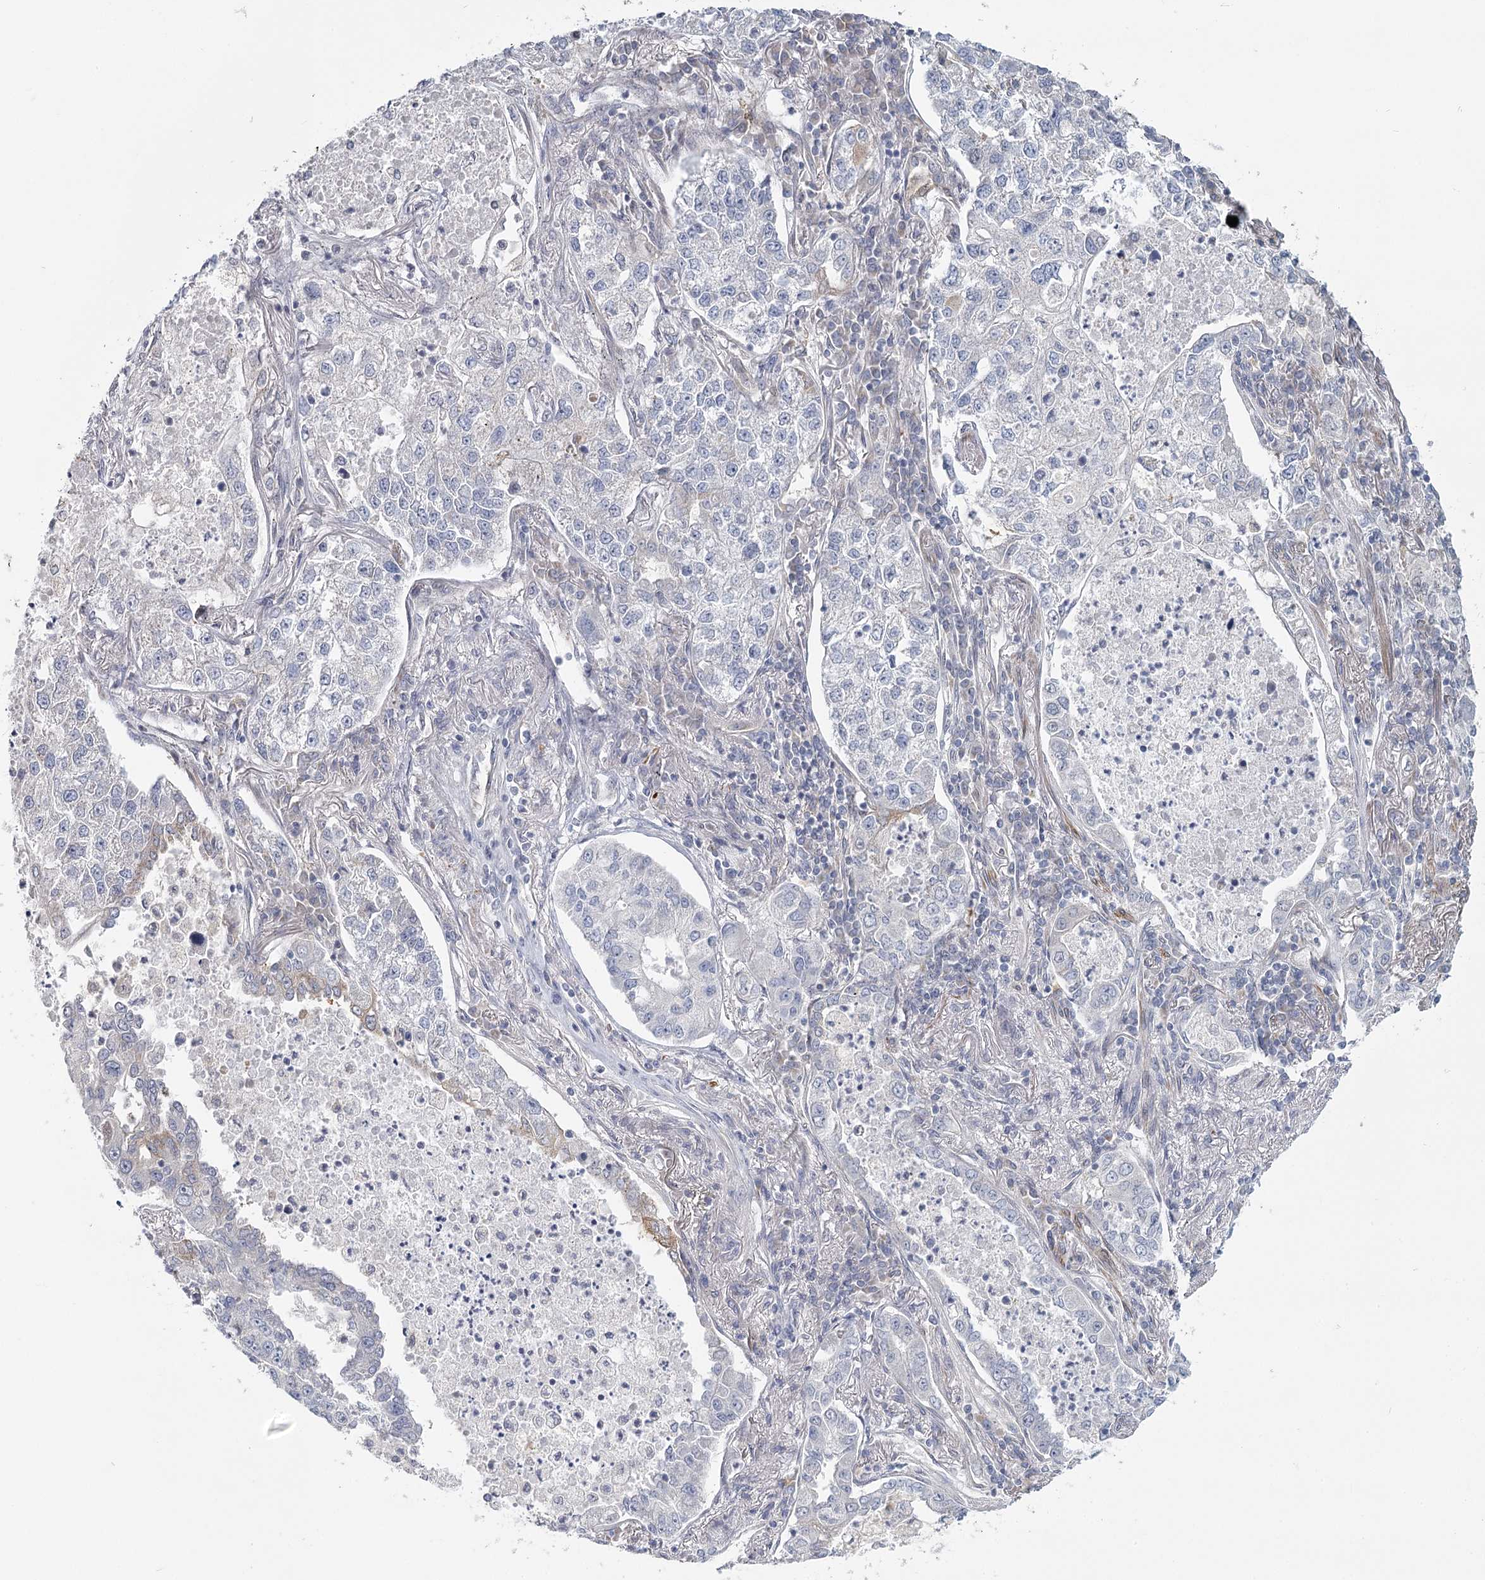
{"staining": {"intensity": "negative", "quantity": "none", "location": "none"}, "tissue": "lung cancer", "cell_type": "Tumor cells", "image_type": "cancer", "snomed": [{"axis": "morphology", "description": "Adenocarcinoma, NOS"}, {"axis": "topography", "description": "Lung"}], "caption": "Micrograph shows no protein staining in tumor cells of lung cancer (adenocarcinoma) tissue.", "gene": "USP11", "patient": {"sex": "male", "age": 49}}